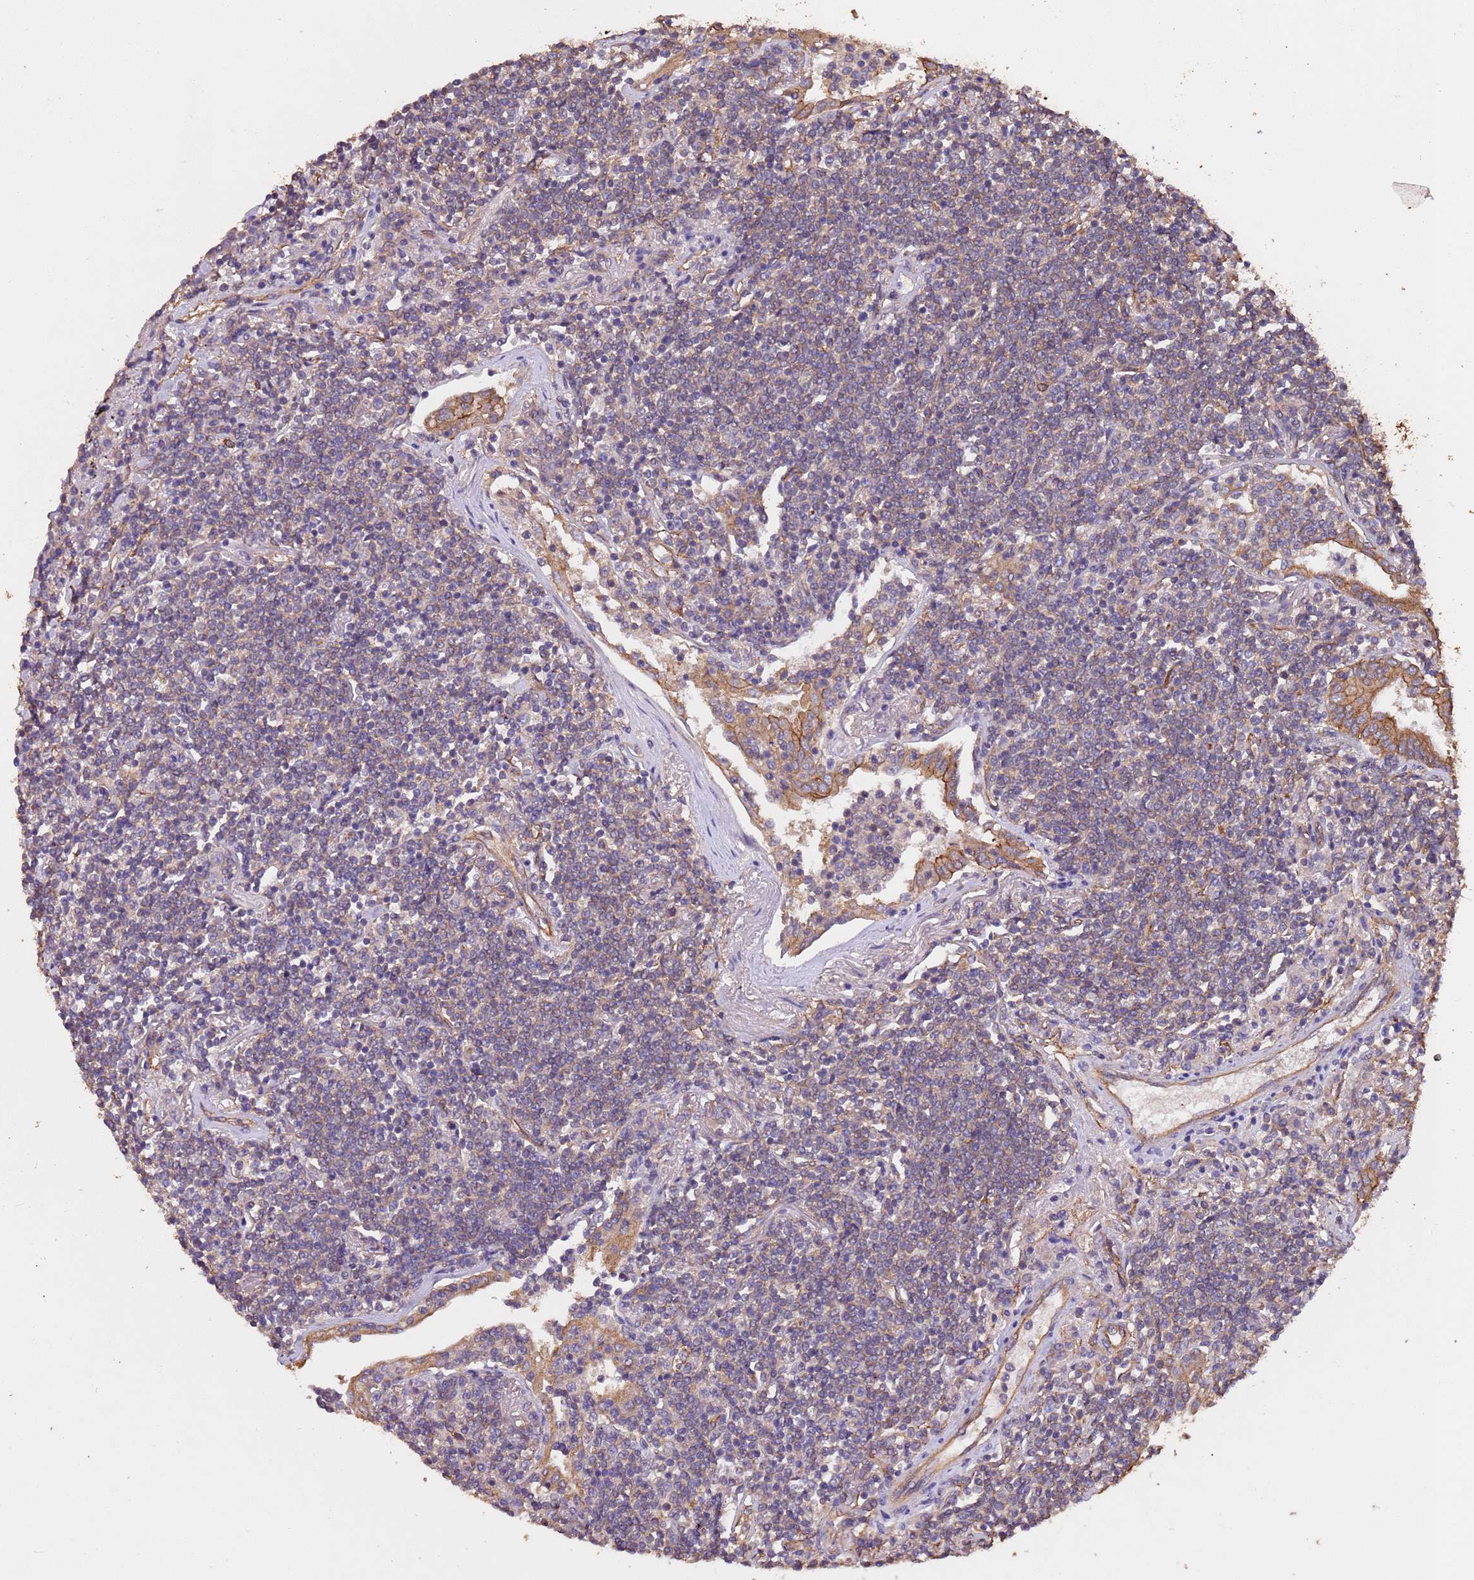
{"staining": {"intensity": "weak", "quantity": "<25%", "location": "cytoplasmic/membranous"}, "tissue": "lymphoma", "cell_type": "Tumor cells", "image_type": "cancer", "snomed": [{"axis": "morphology", "description": "Malignant lymphoma, non-Hodgkin's type, Low grade"}, {"axis": "topography", "description": "Lung"}], "caption": "Tumor cells are negative for brown protein staining in malignant lymphoma, non-Hodgkin's type (low-grade).", "gene": "MTX3", "patient": {"sex": "female", "age": 71}}